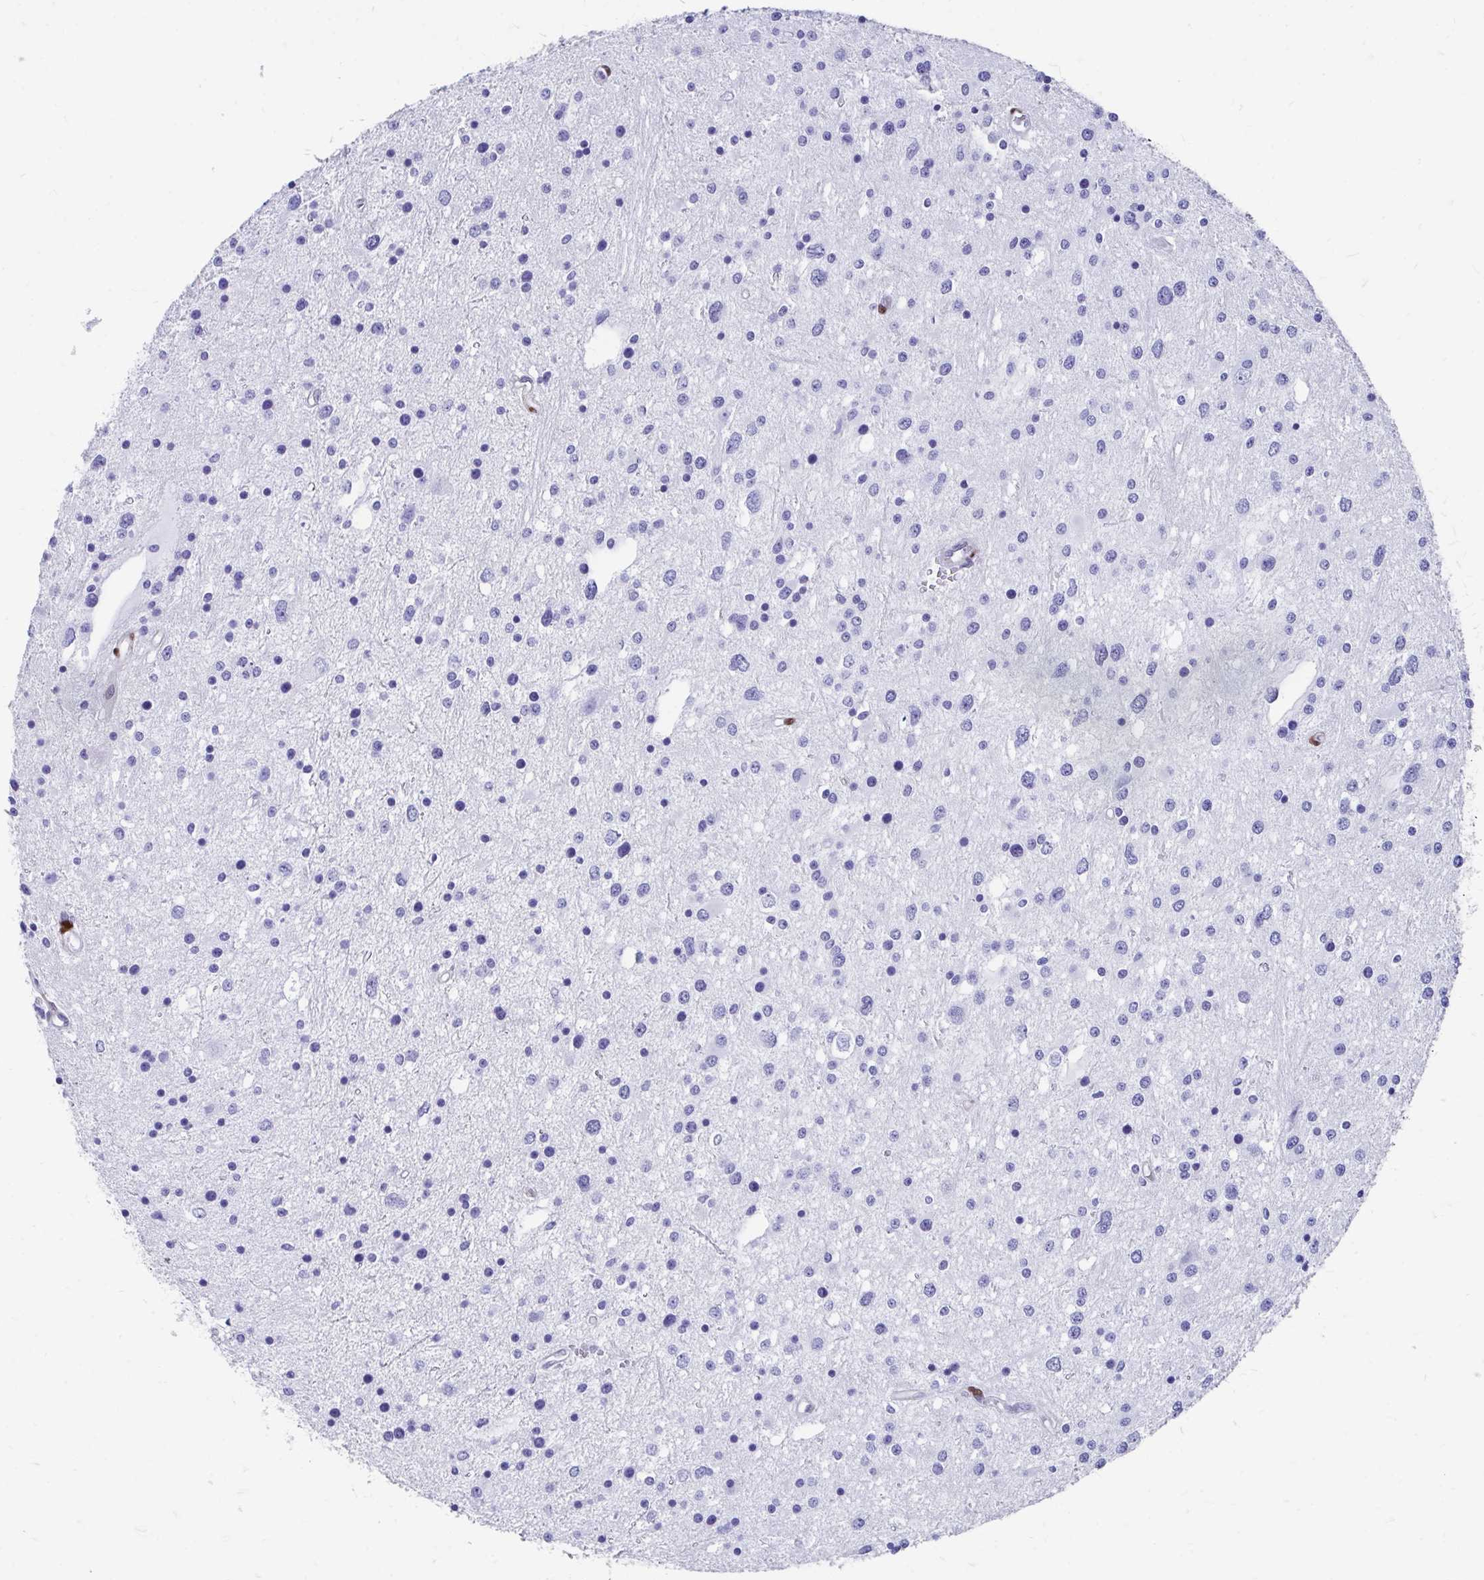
{"staining": {"intensity": "negative", "quantity": "none", "location": "none"}, "tissue": "glioma", "cell_type": "Tumor cells", "image_type": "cancer", "snomed": [{"axis": "morphology", "description": "Glioma, malignant, High grade"}, {"axis": "topography", "description": "Brain"}], "caption": "This is an immunohistochemistry image of human glioma. There is no staining in tumor cells.", "gene": "RBPMS", "patient": {"sex": "male", "age": 54}}